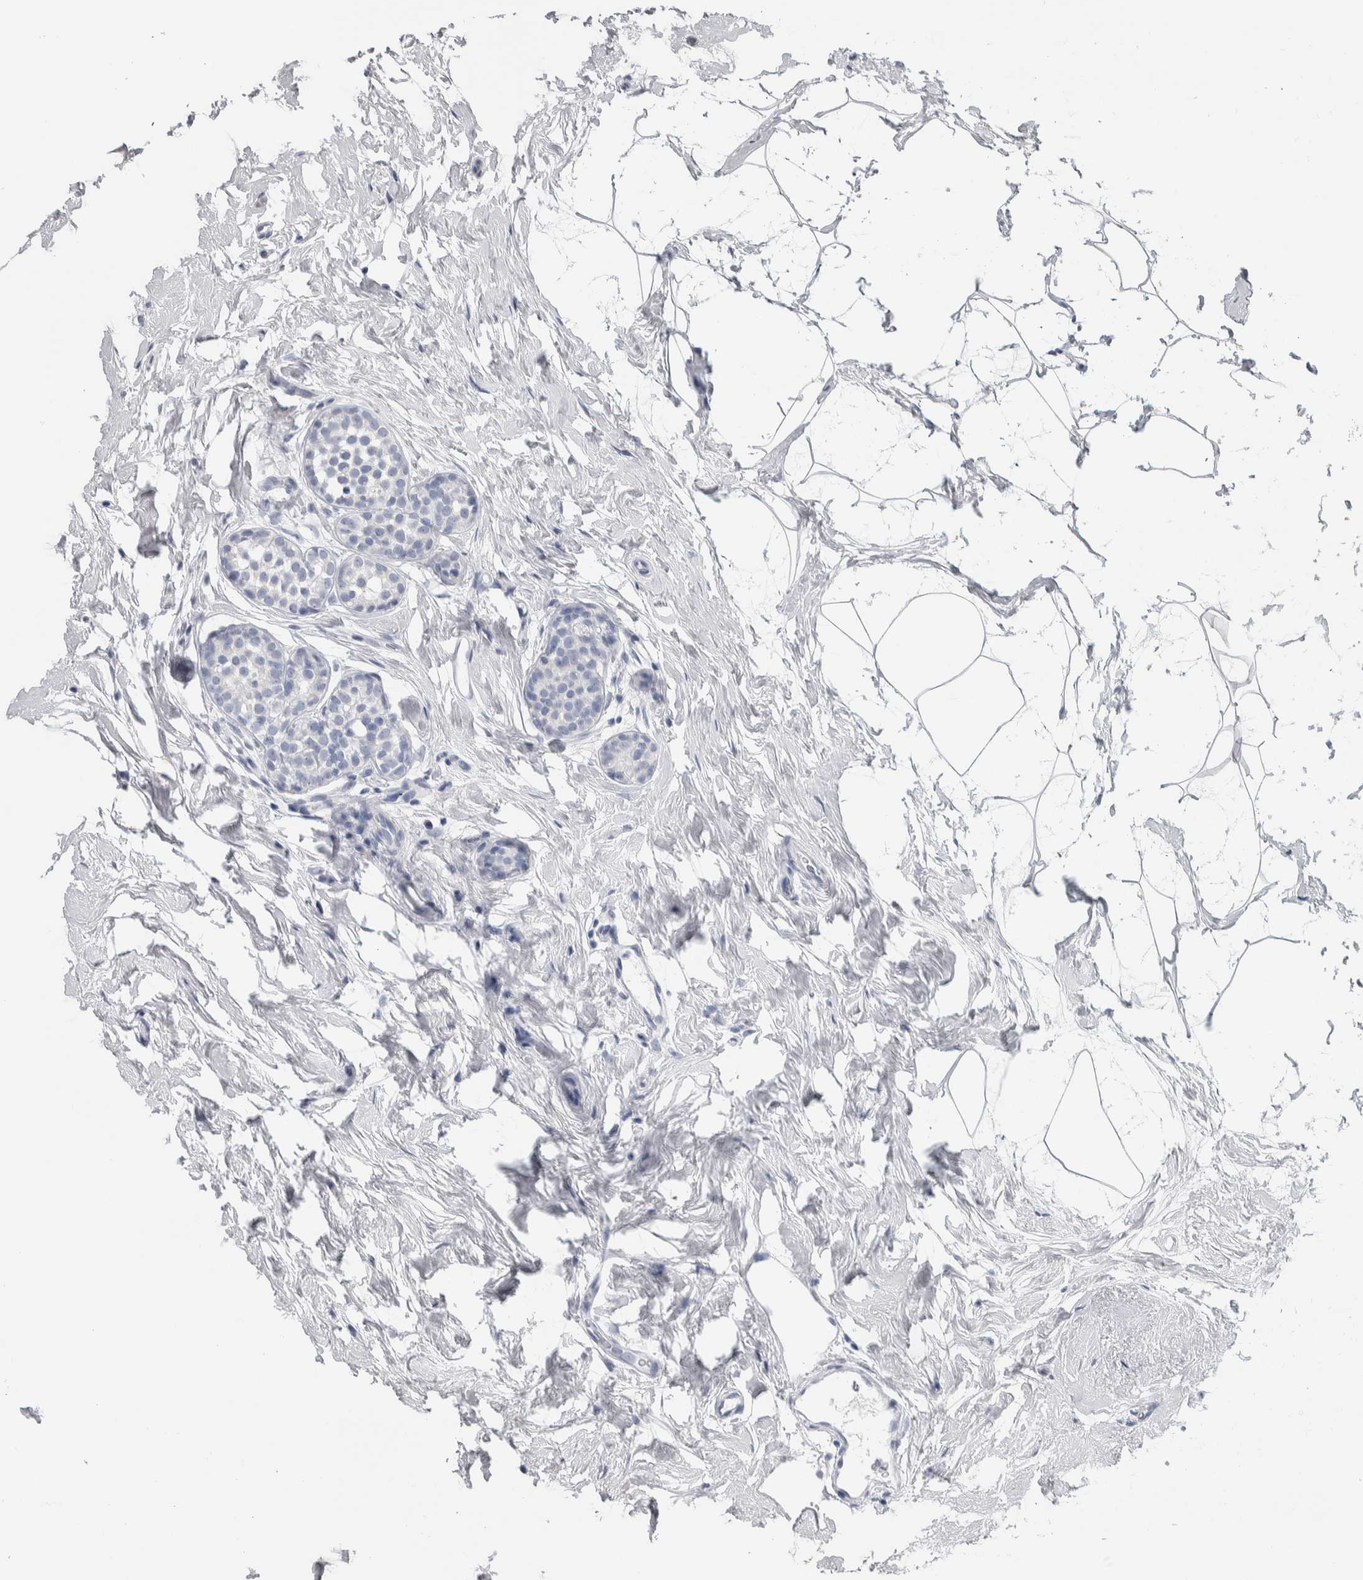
{"staining": {"intensity": "negative", "quantity": "none", "location": "none"}, "tissue": "breast cancer", "cell_type": "Tumor cells", "image_type": "cancer", "snomed": [{"axis": "morphology", "description": "Duct carcinoma"}, {"axis": "topography", "description": "Breast"}], "caption": "Tumor cells show no significant positivity in breast cancer.", "gene": "CDH17", "patient": {"sex": "female", "age": 55}}